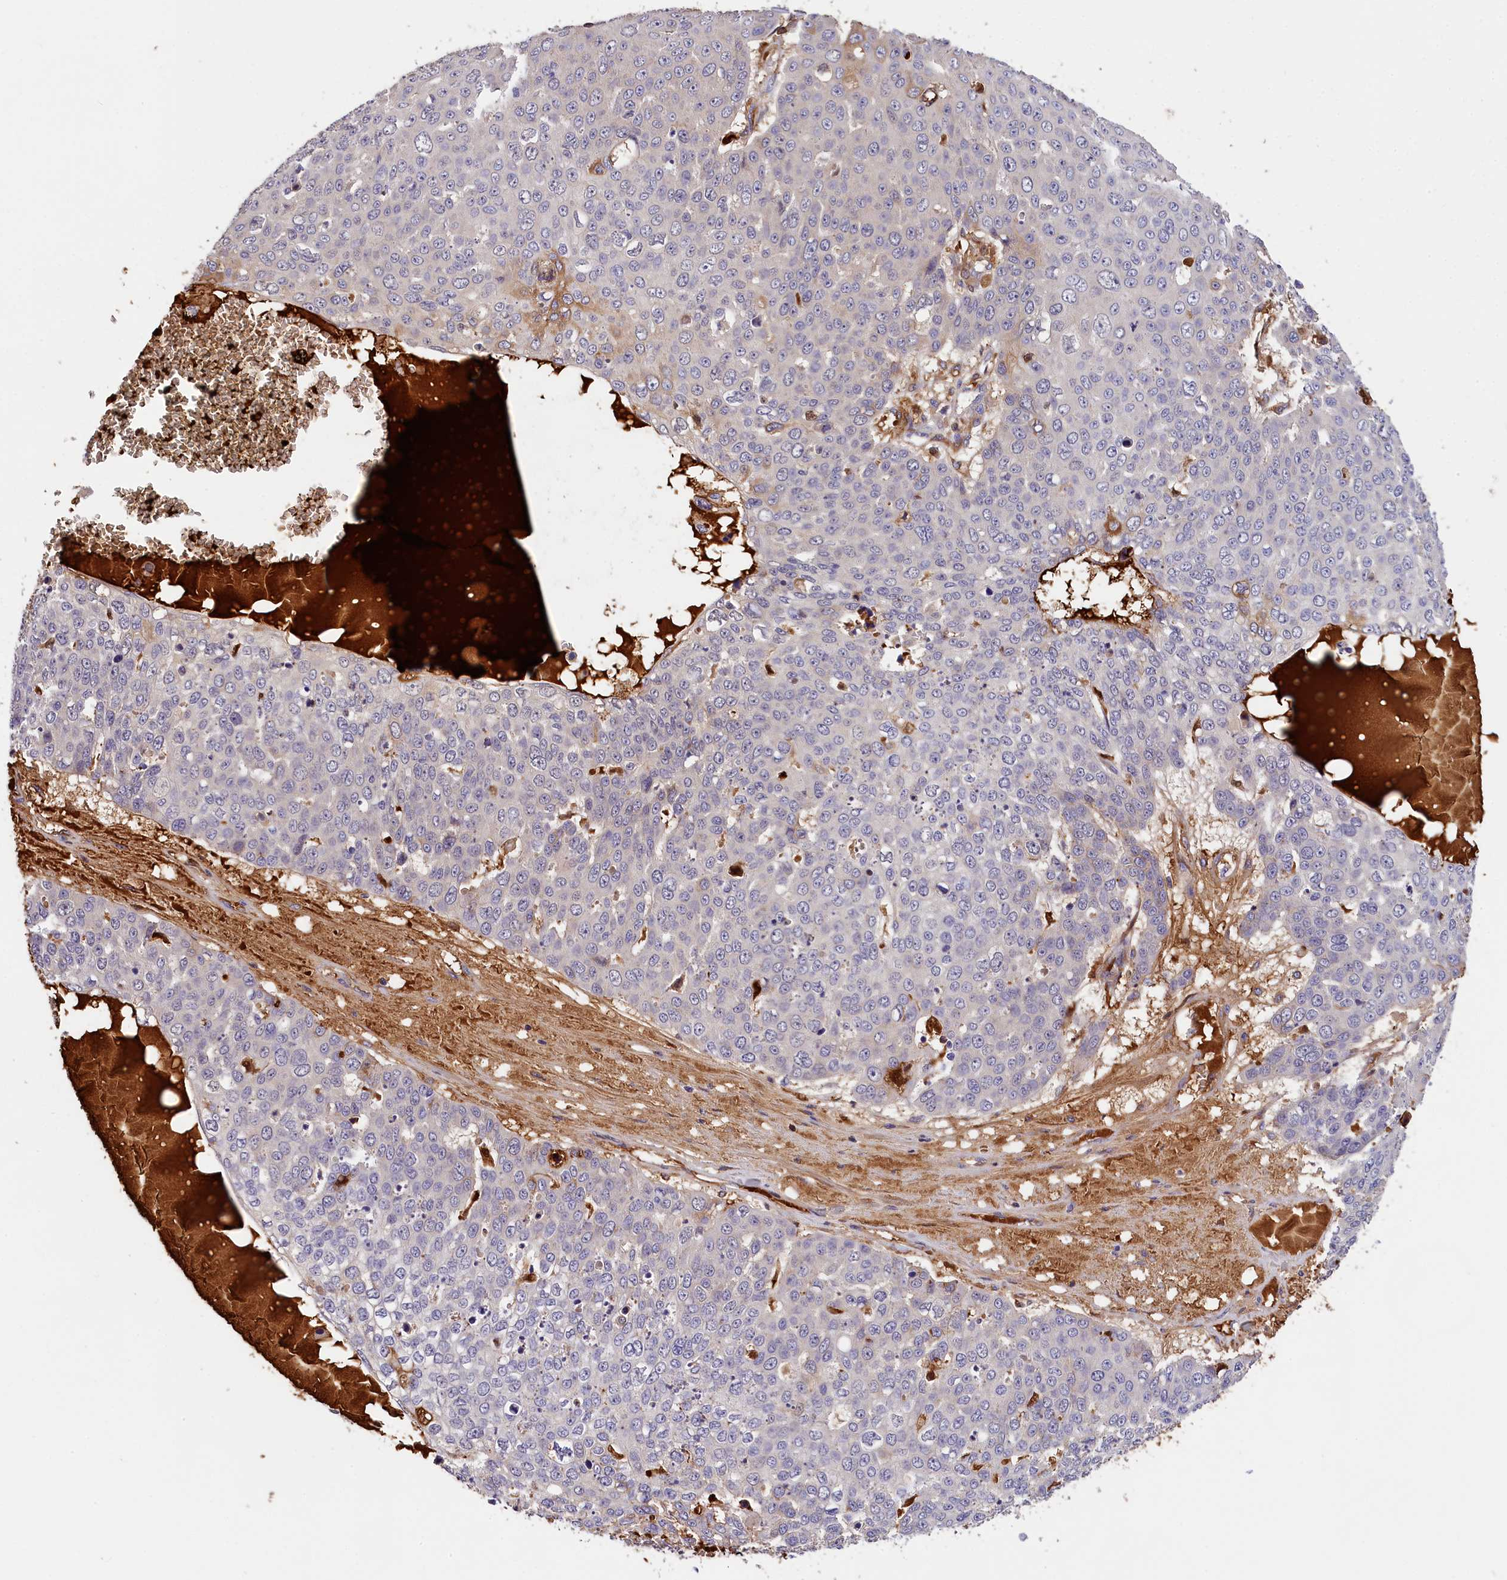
{"staining": {"intensity": "weak", "quantity": "<25%", "location": "cytoplasmic/membranous"}, "tissue": "skin cancer", "cell_type": "Tumor cells", "image_type": "cancer", "snomed": [{"axis": "morphology", "description": "Squamous cell carcinoma, NOS"}, {"axis": "topography", "description": "Skin"}], "caption": "High power microscopy image of an IHC histopathology image of squamous cell carcinoma (skin), revealing no significant staining in tumor cells.", "gene": "PHAF1", "patient": {"sex": "male", "age": 71}}